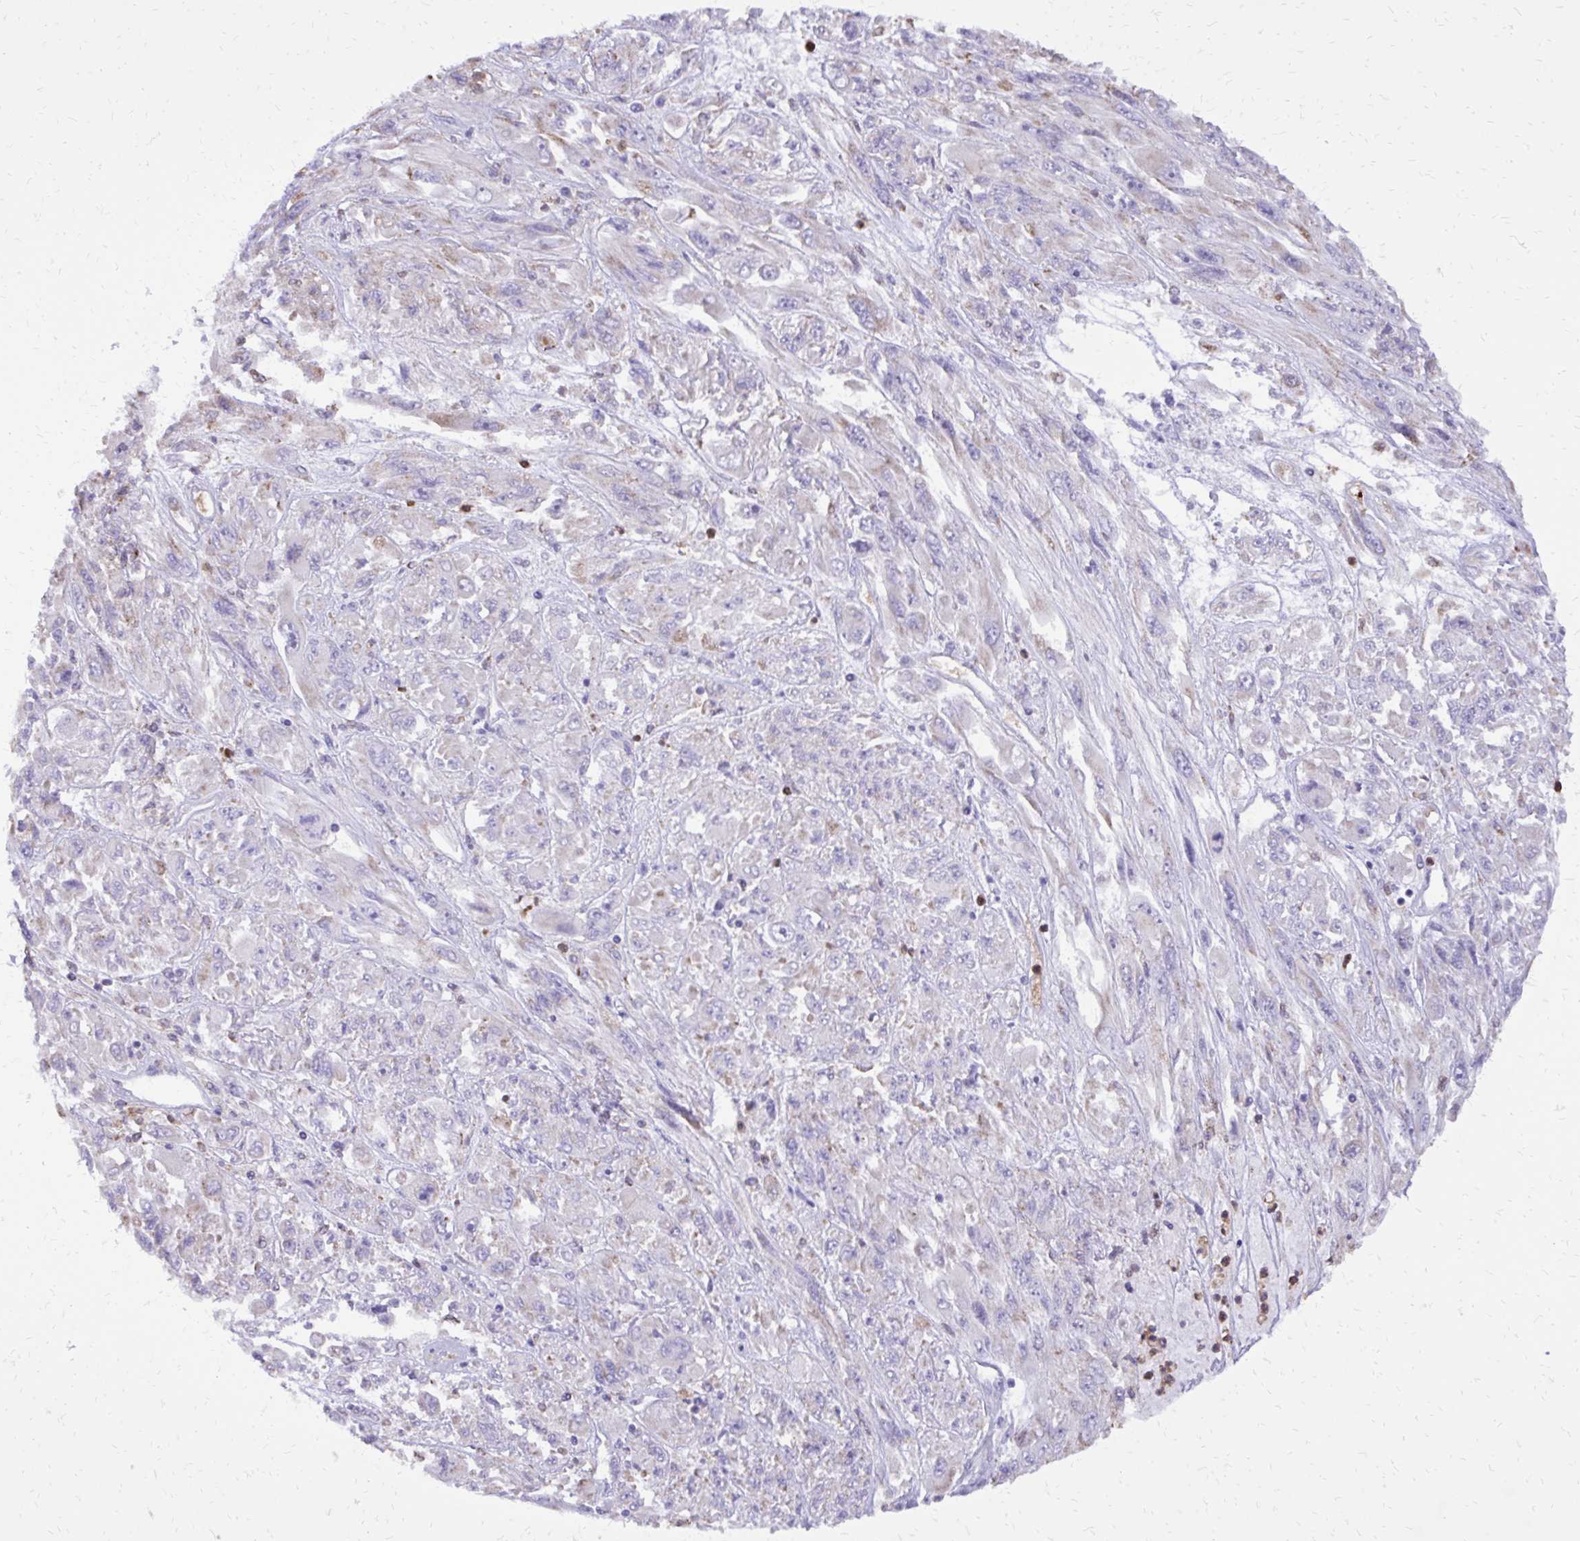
{"staining": {"intensity": "negative", "quantity": "none", "location": "none"}, "tissue": "melanoma", "cell_type": "Tumor cells", "image_type": "cancer", "snomed": [{"axis": "morphology", "description": "Malignant melanoma, NOS"}, {"axis": "topography", "description": "Skin"}], "caption": "Melanoma stained for a protein using immunohistochemistry reveals no staining tumor cells.", "gene": "CAT", "patient": {"sex": "female", "age": 91}}